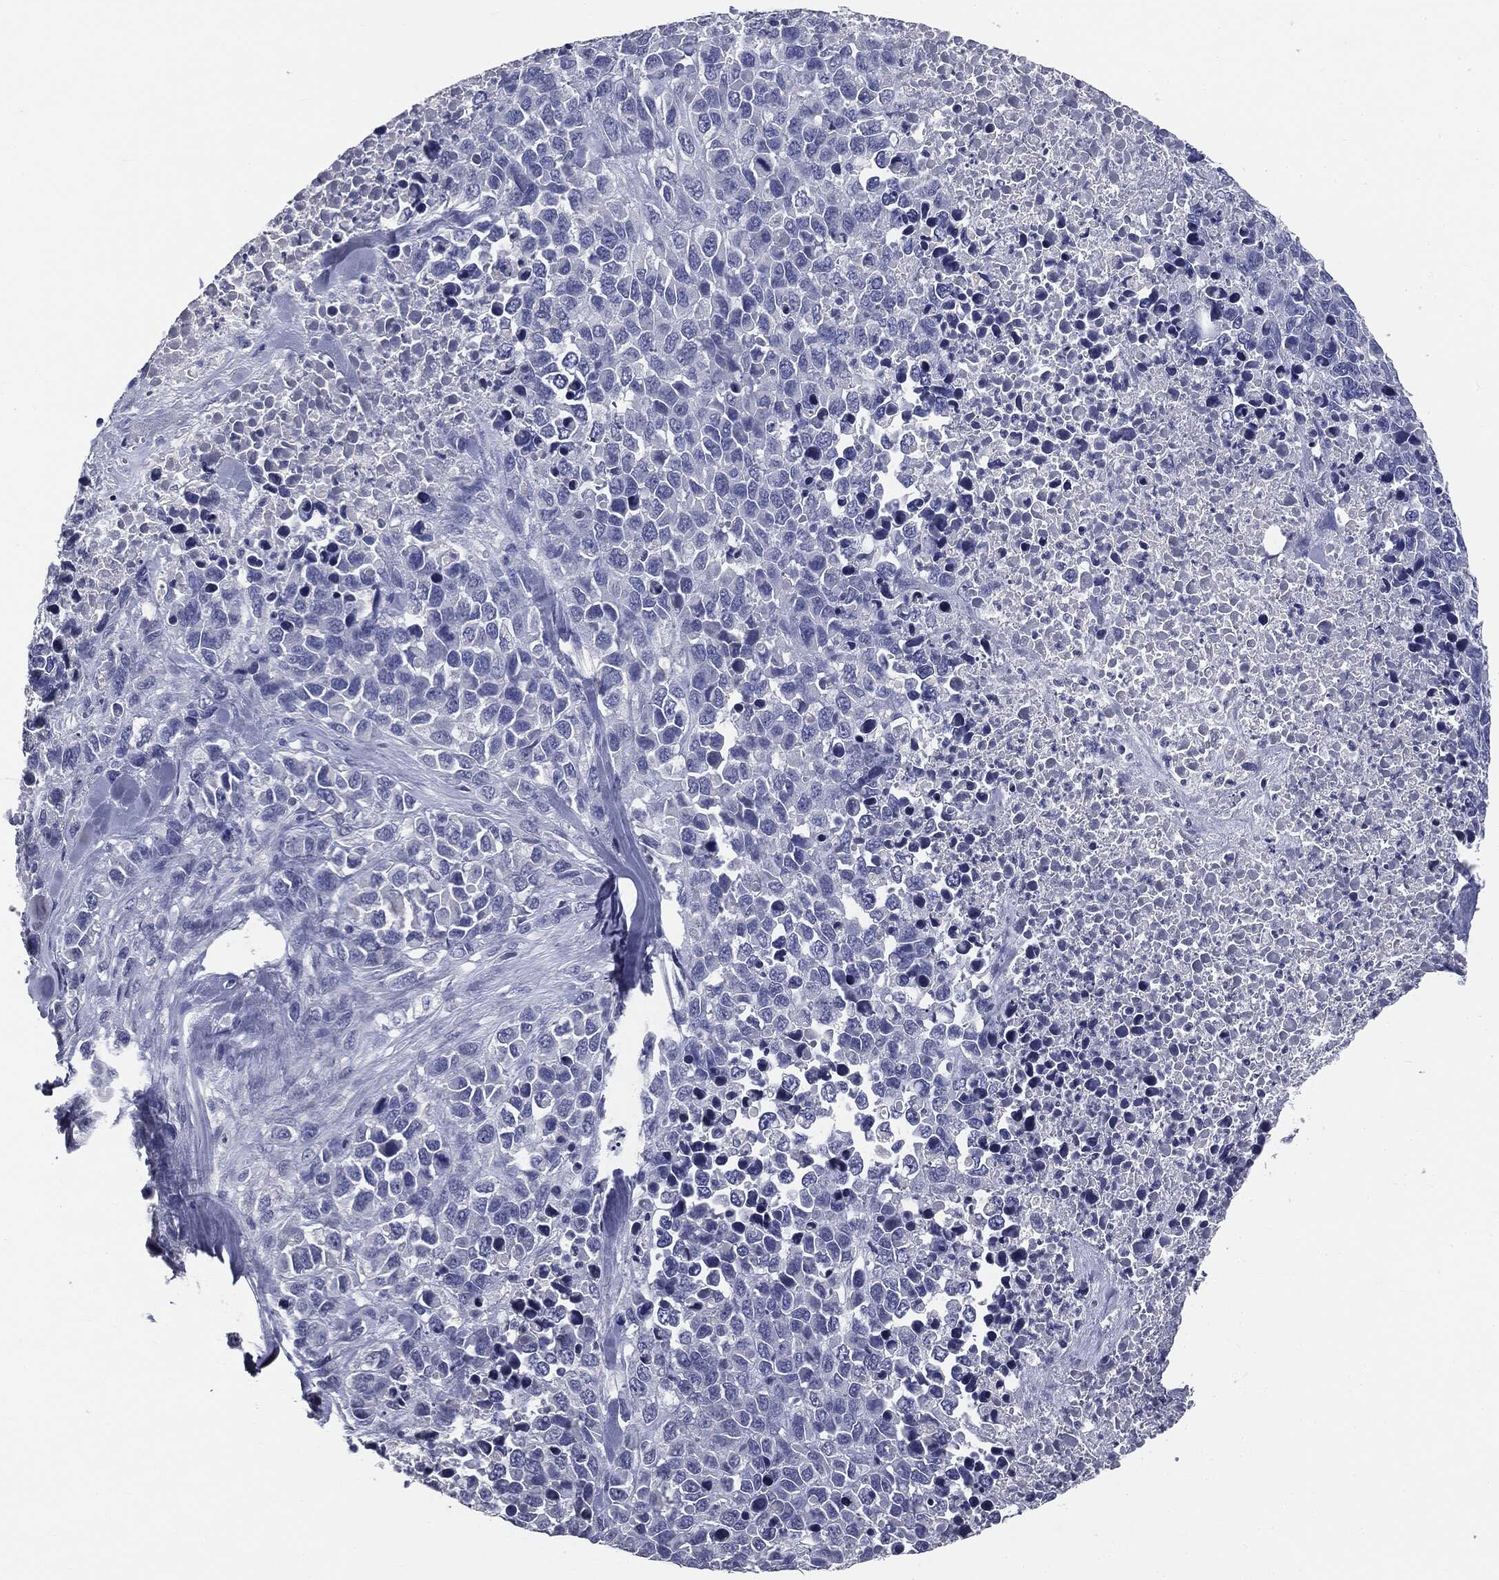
{"staining": {"intensity": "negative", "quantity": "none", "location": "none"}, "tissue": "melanoma", "cell_type": "Tumor cells", "image_type": "cancer", "snomed": [{"axis": "morphology", "description": "Malignant melanoma, Metastatic site"}, {"axis": "topography", "description": "Skin"}], "caption": "High magnification brightfield microscopy of malignant melanoma (metastatic site) stained with DAB (3,3'-diaminobenzidine) (brown) and counterstained with hematoxylin (blue): tumor cells show no significant positivity. (DAB immunohistochemistry with hematoxylin counter stain).", "gene": "AFP", "patient": {"sex": "male", "age": 84}}